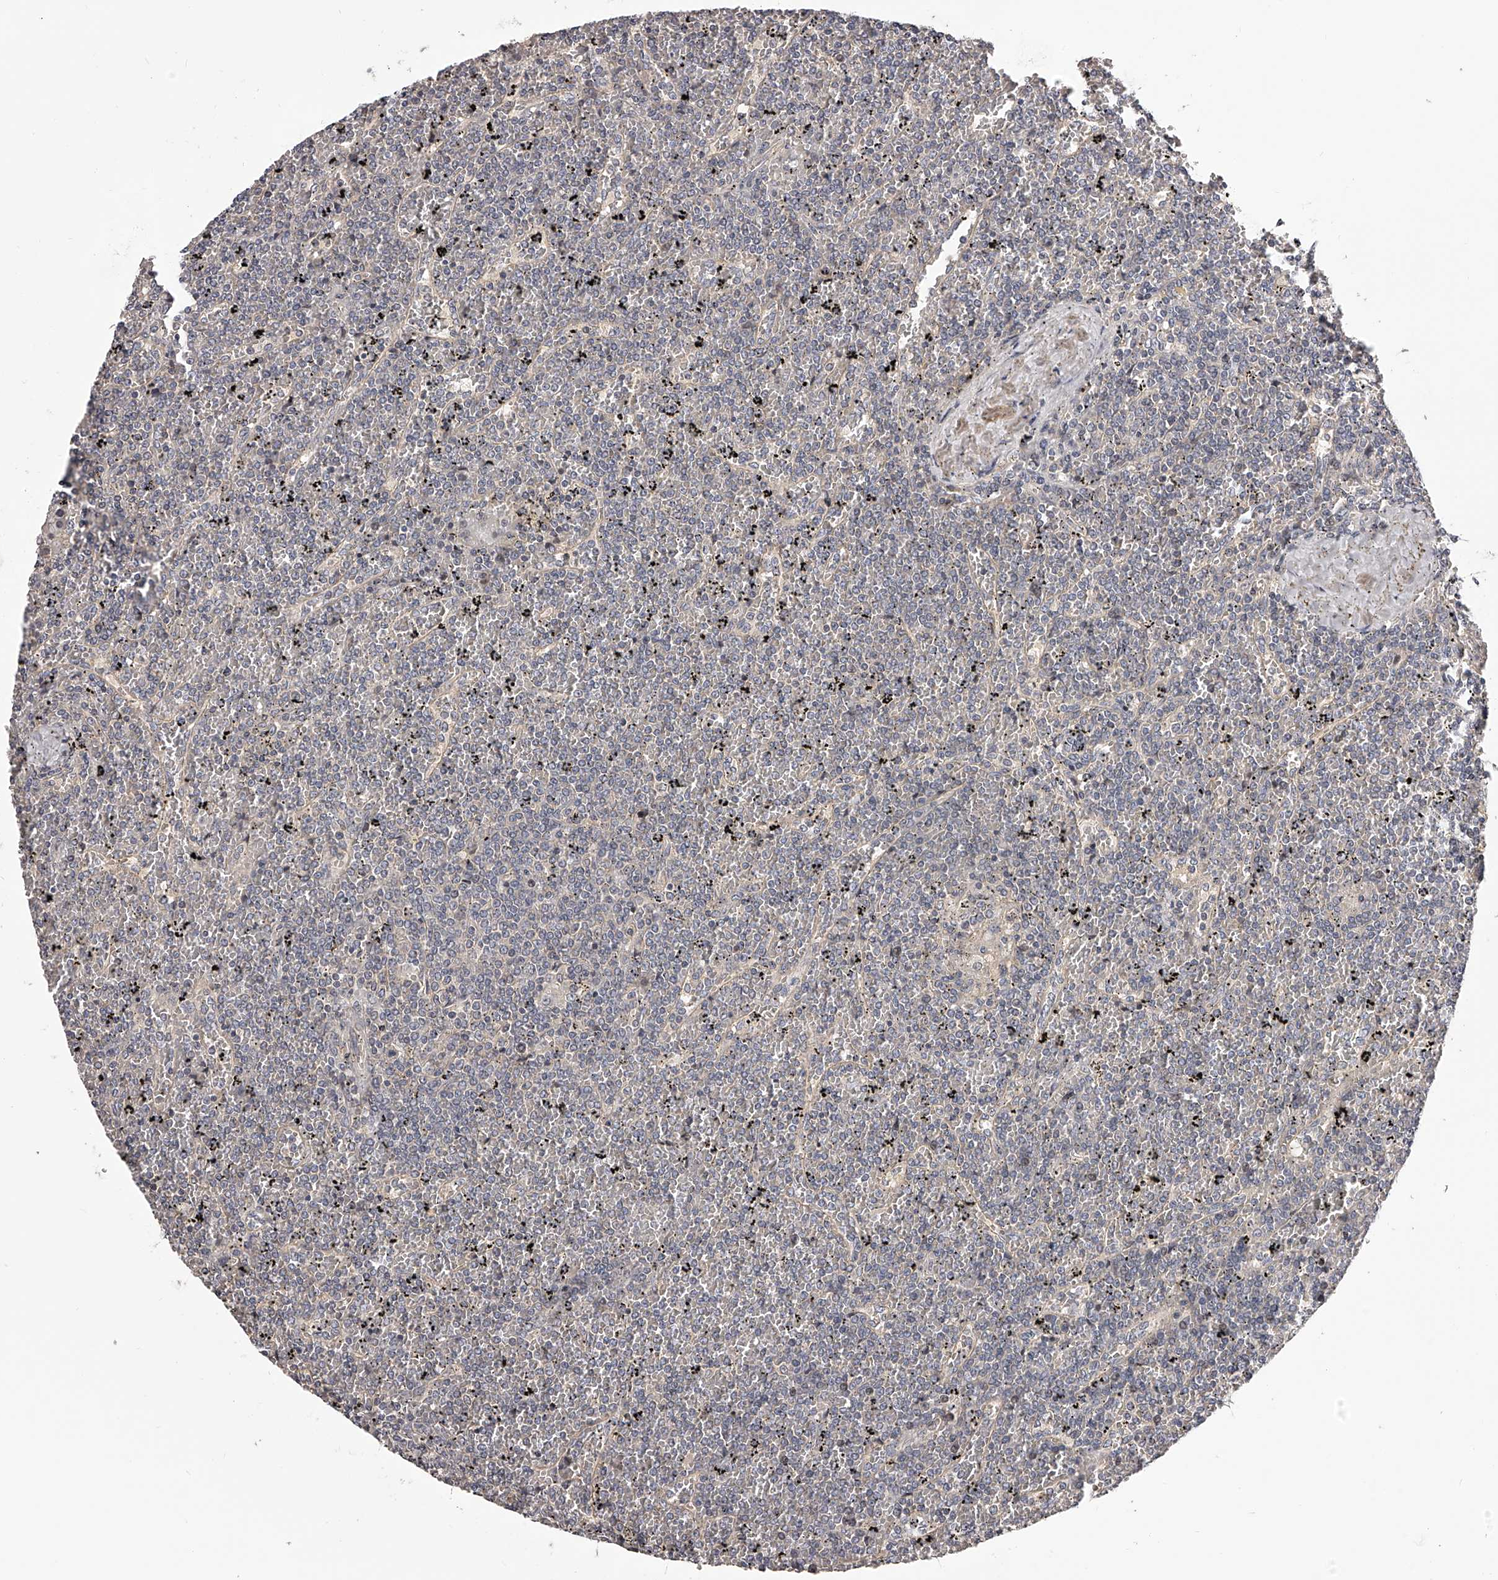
{"staining": {"intensity": "negative", "quantity": "none", "location": "none"}, "tissue": "lymphoma", "cell_type": "Tumor cells", "image_type": "cancer", "snomed": [{"axis": "morphology", "description": "Malignant lymphoma, non-Hodgkin's type, Low grade"}, {"axis": "topography", "description": "Spleen"}], "caption": "Lymphoma stained for a protein using IHC exhibits no staining tumor cells.", "gene": "PFDN2", "patient": {"sex": "female", "age": 19}}